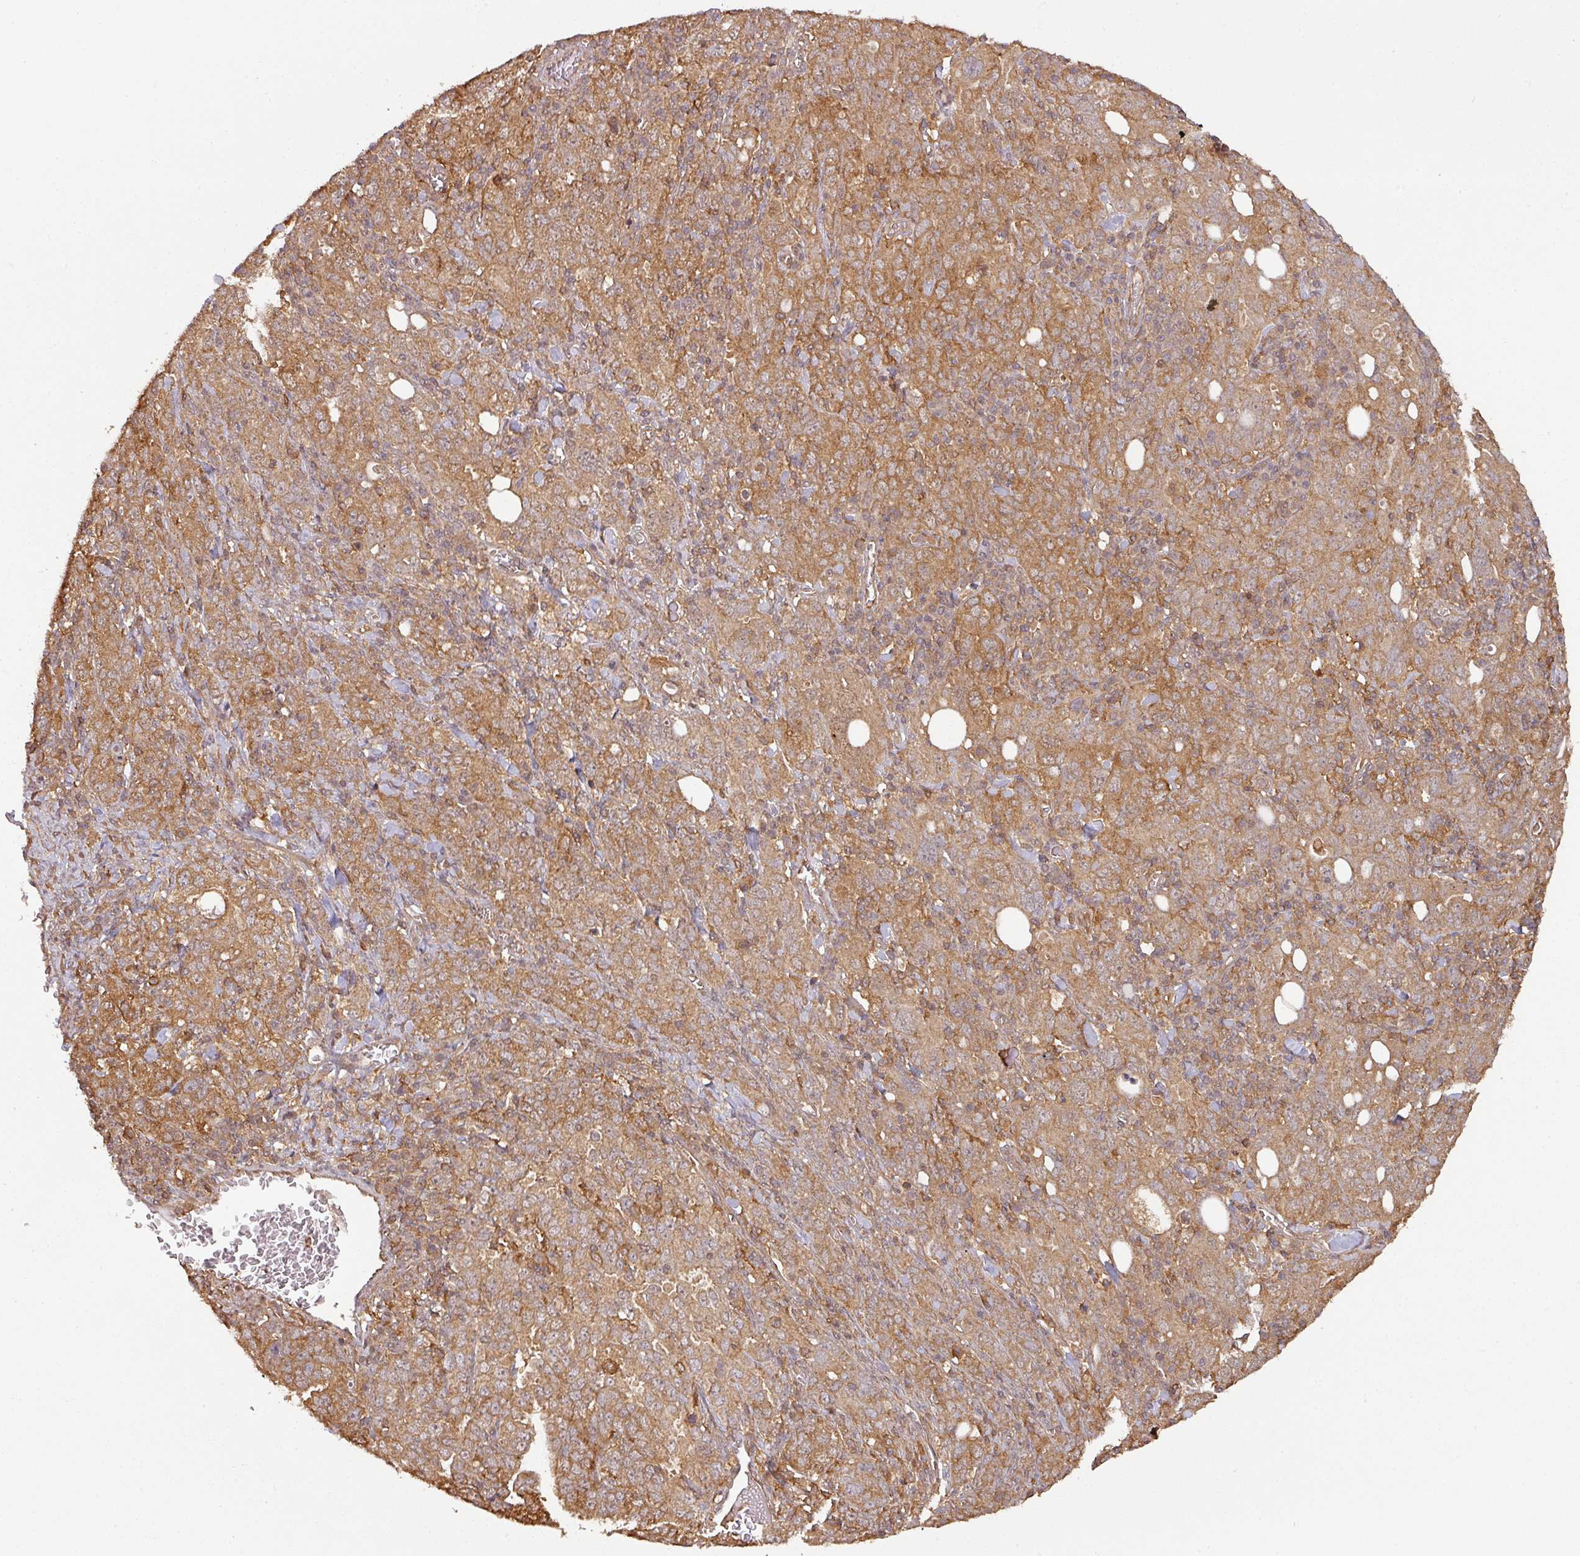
{"staining": {"intensity": "moderate", "quantity": ">75%", "location": "cytoplasmic/membranous"}, "tissue": "ovarian cancer", "cell_type": "Tumor cells", "image_type": "cancer", "snomed": [{"axis": "morphology", "description": "Carcinoma, endometroid"}, {"axis": "topography", "description": "Ovary"}], "caption": "Immunohistochemistry image of neoplastic tissue: human ovarian cancer (endometroid carcinoma) stained using IHC displays medium levels of moderate protein expression localized specifically in the cytoplasmic/membranous of tumor cells, appearing as a cytoplasmic/membranous brown color.", "gene": "ZNF322", "patient": {"sex": "female", "age": 62}}